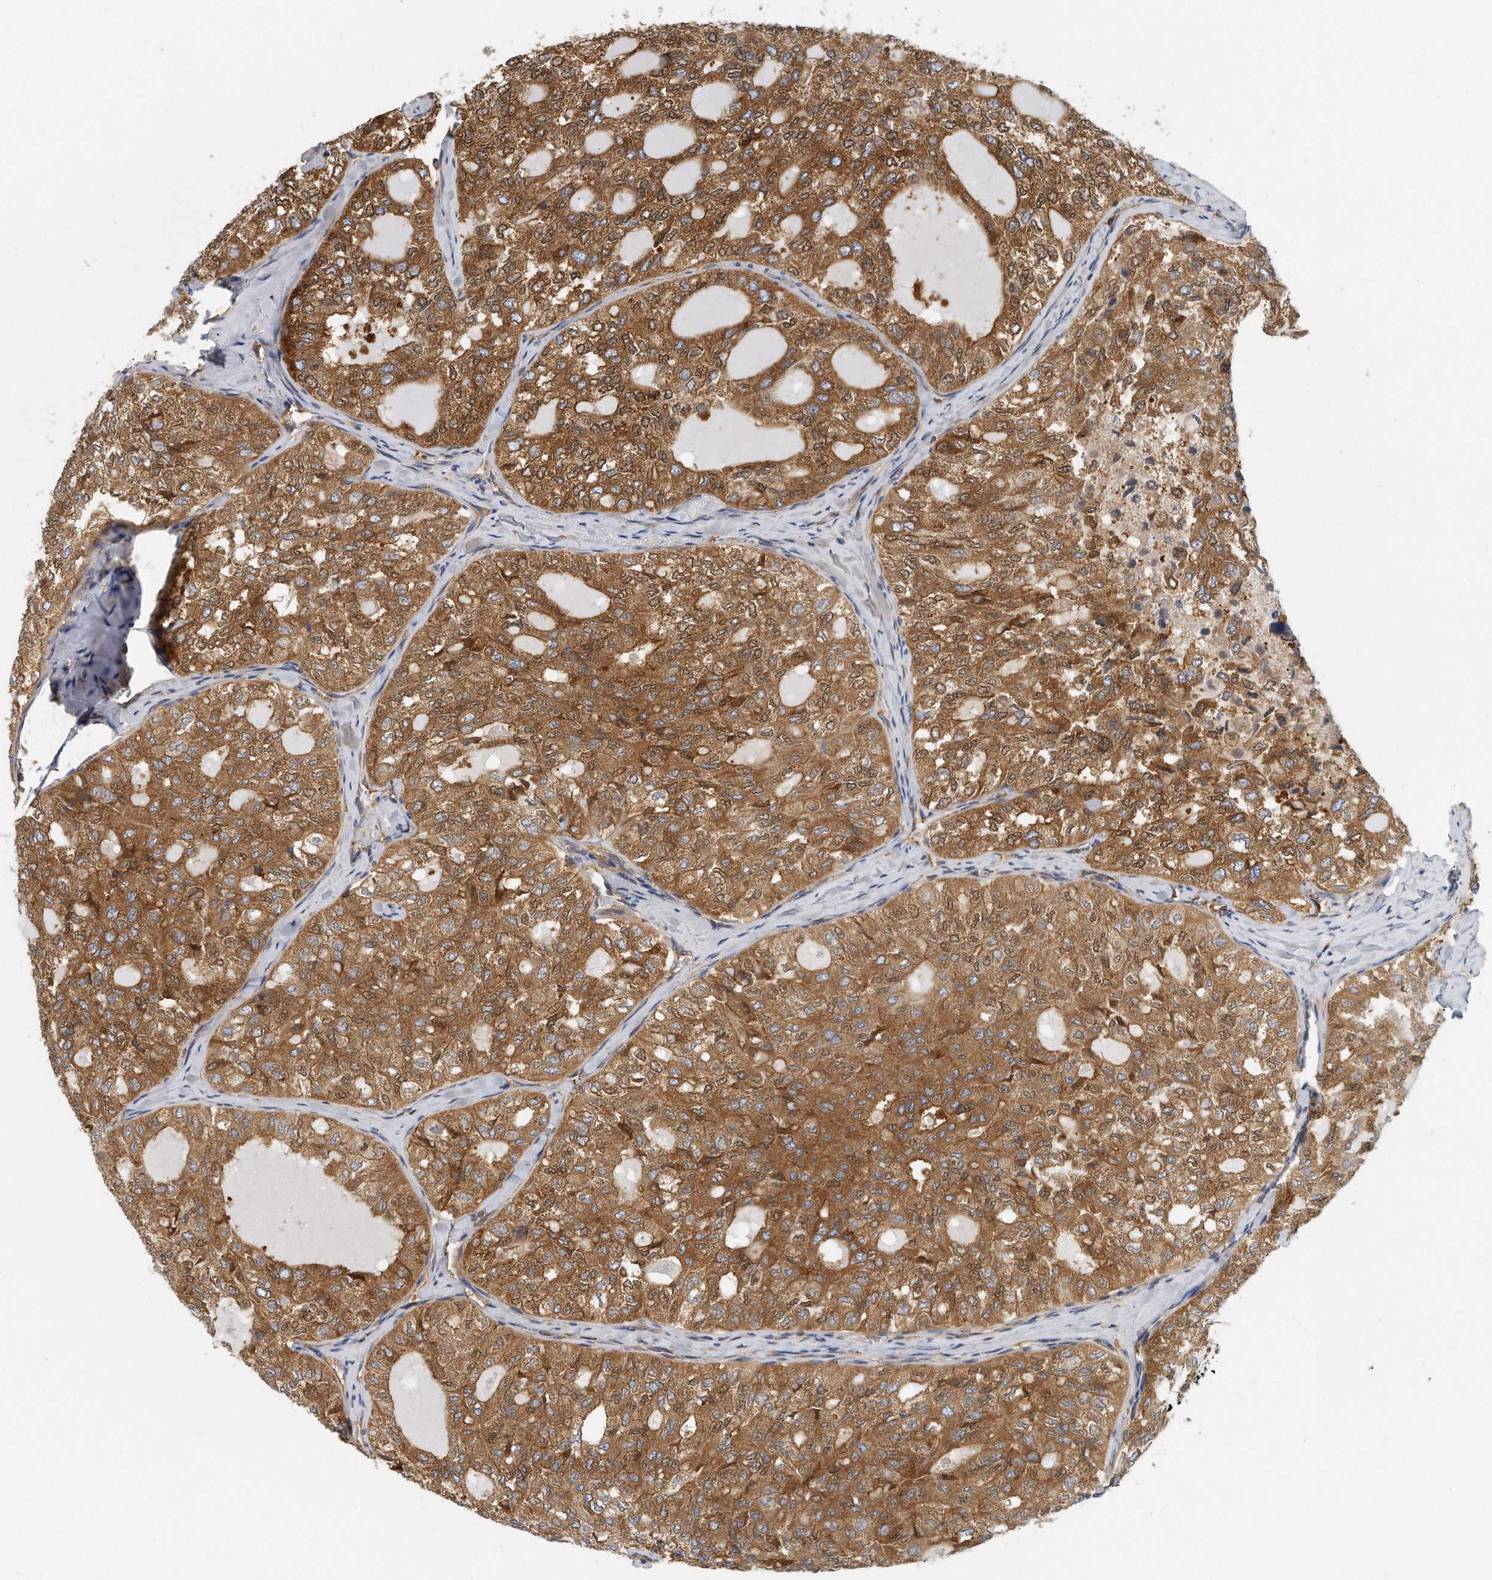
{"staining": {"intensity": "strong", "quantity": ">75%", "location": "cytoplasmic/membranous"}, "tissue": "thyroid cancer", "cell_type": "Tumor cells", "image_type": "cancer", "snomed": [{"axis": "morphology", "description": "Follicular adenoma carcinoma, NOS"}, {"axis": "topography", "description": "Thyroid gland"}], "caption": "The image shows a brown stain indicating the presence of a protein in the cytoplasmic/membranous of tumor cells in thyroid cancer.", "gene": "EIF3I", "patient": {"sex": "male", "age": 75}}